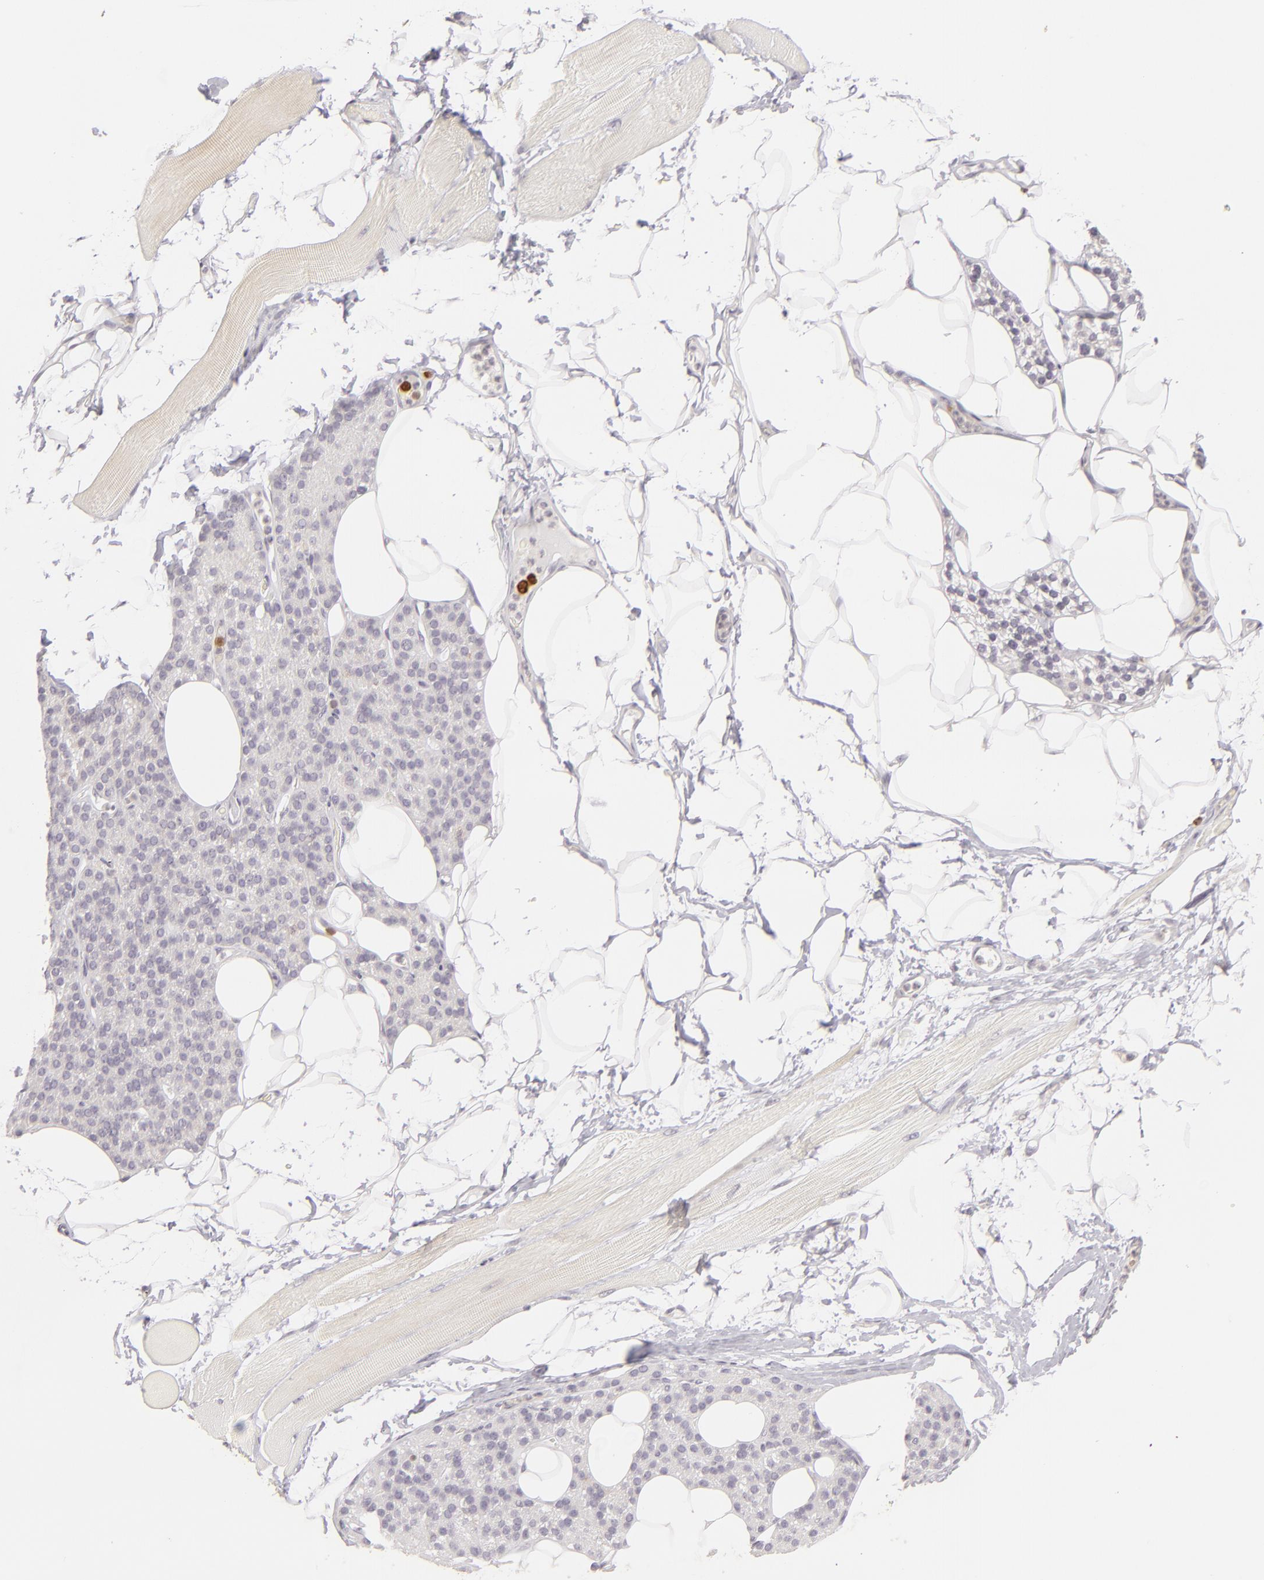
{"staining": {"intensity": "weak", "quantity": ">75%", "location": "cytoplasmic/membranous"}, "tissue": "skeletal muscle", "cell_type": "Myocytes", "image_type": "normal", "snomed": [{"axis": "morphology", "description": "Normal tissue, NOS"}, {"axis": "topography", "description": "Skeletal muscle"}, {"axis": "topography", "description": "Parathyroid gland"}], "caption": "IHC (DAB (3,3'-diaminobenzidine)) staining of unremarkable human skeletal muscle exhibits weak cytoplasmic/membranous protein expression in approximately >75% of myocytes. Nuclei are stained in blue.", "gene": "APOBEC3G", "patient": {"sex": "female", "age": 37}}